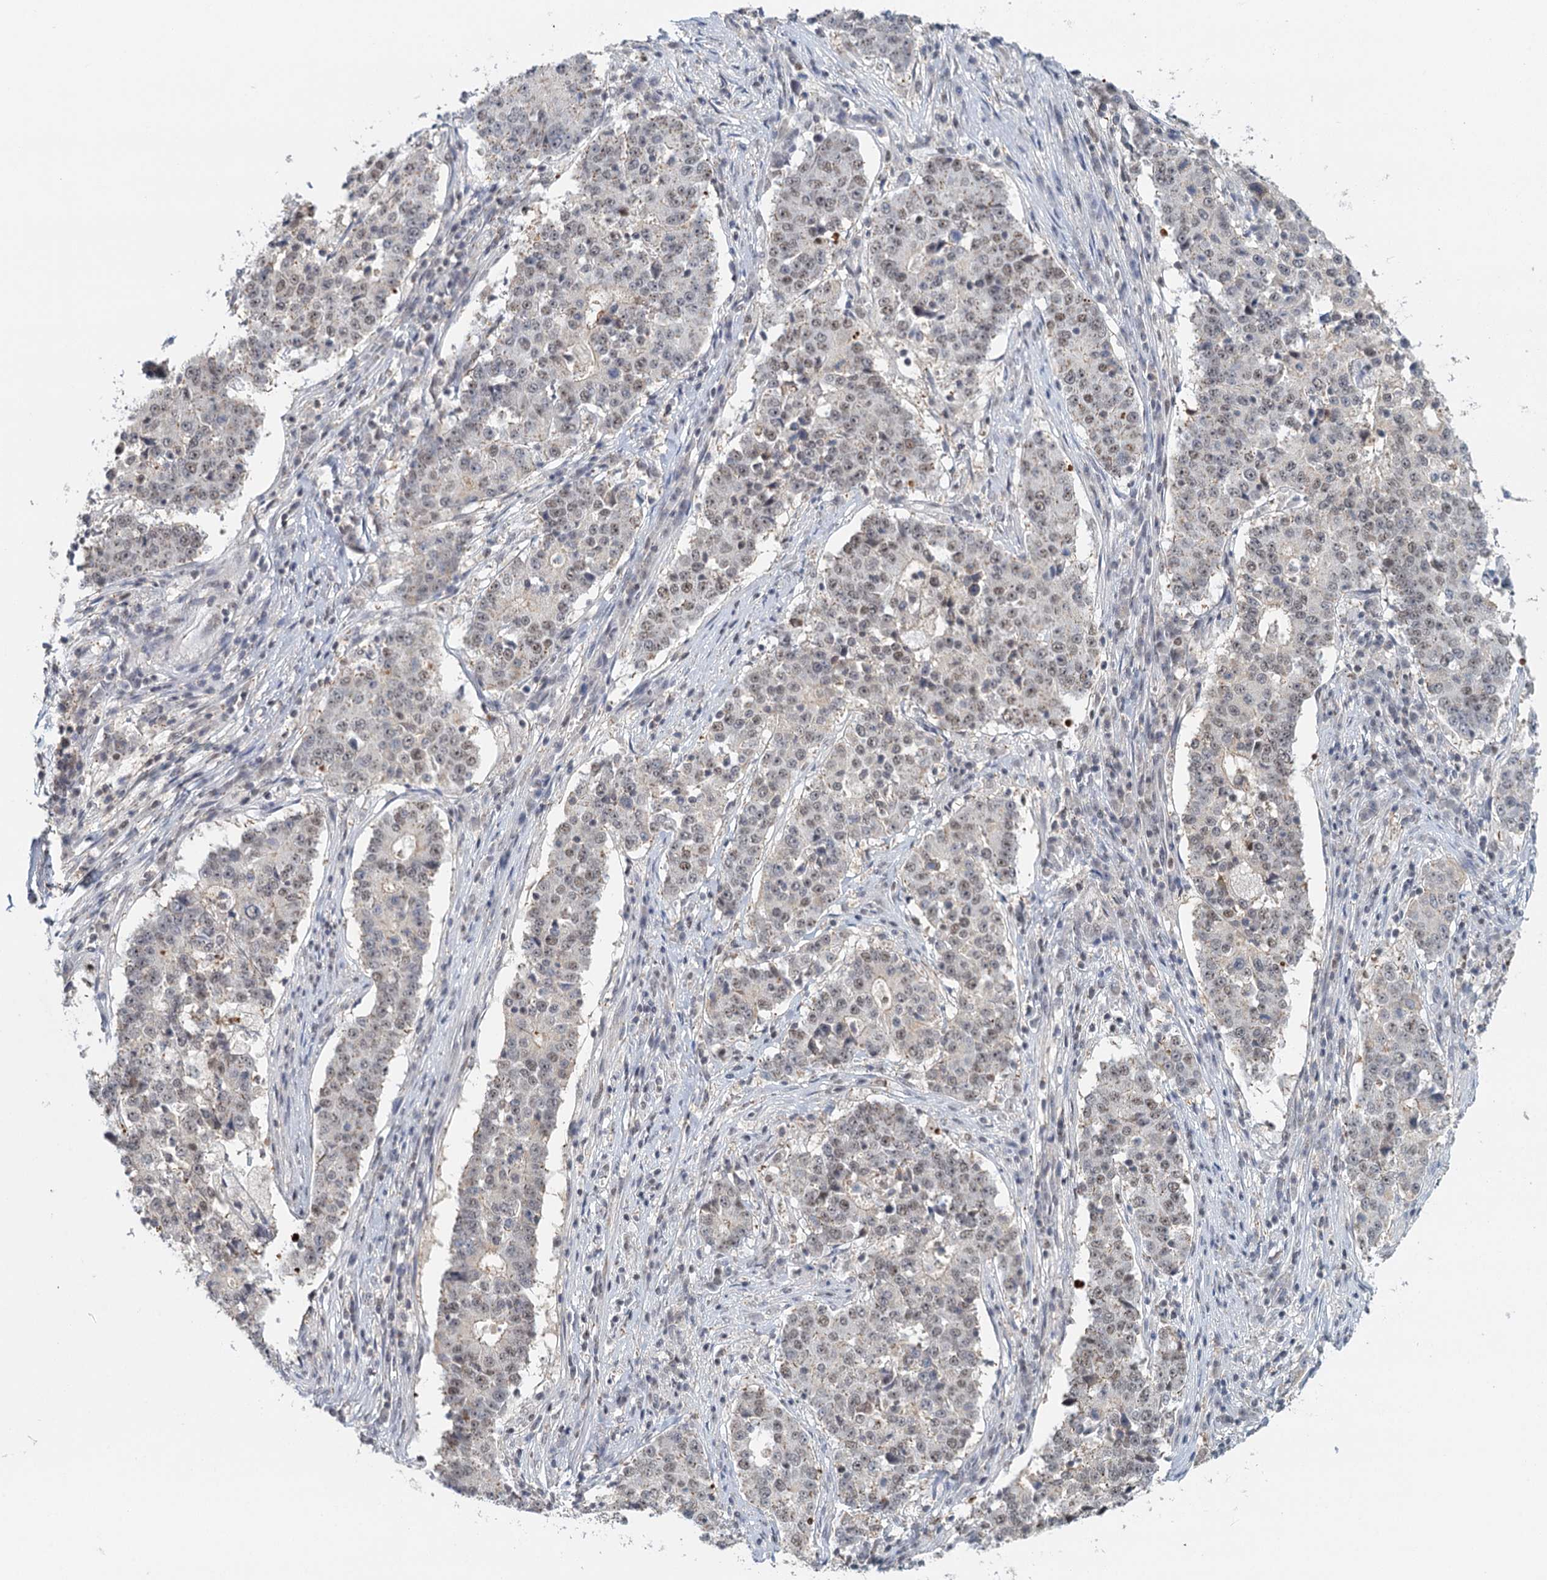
{"staining": {"intensity": "weak", "quantity": "<25%", "location": "nuclear"}, "tissue": "stomach cancer", "cell_type": "Tumor cells", "image_type": "cancer", "snomed": [{"axis": "morphology", "description": "Adenocarcinoma, NOS"}, {"axis": "topography", "description": "Stomach"}], "caption": "This image is of stomach cancer stained with immunohistochemistry to label a protein in brown with the nuclei are counter-stained blue. There is no expression in tumor cells.", "gene": "GPATCH11", "patient": {"sex": "male", "age": 59}}